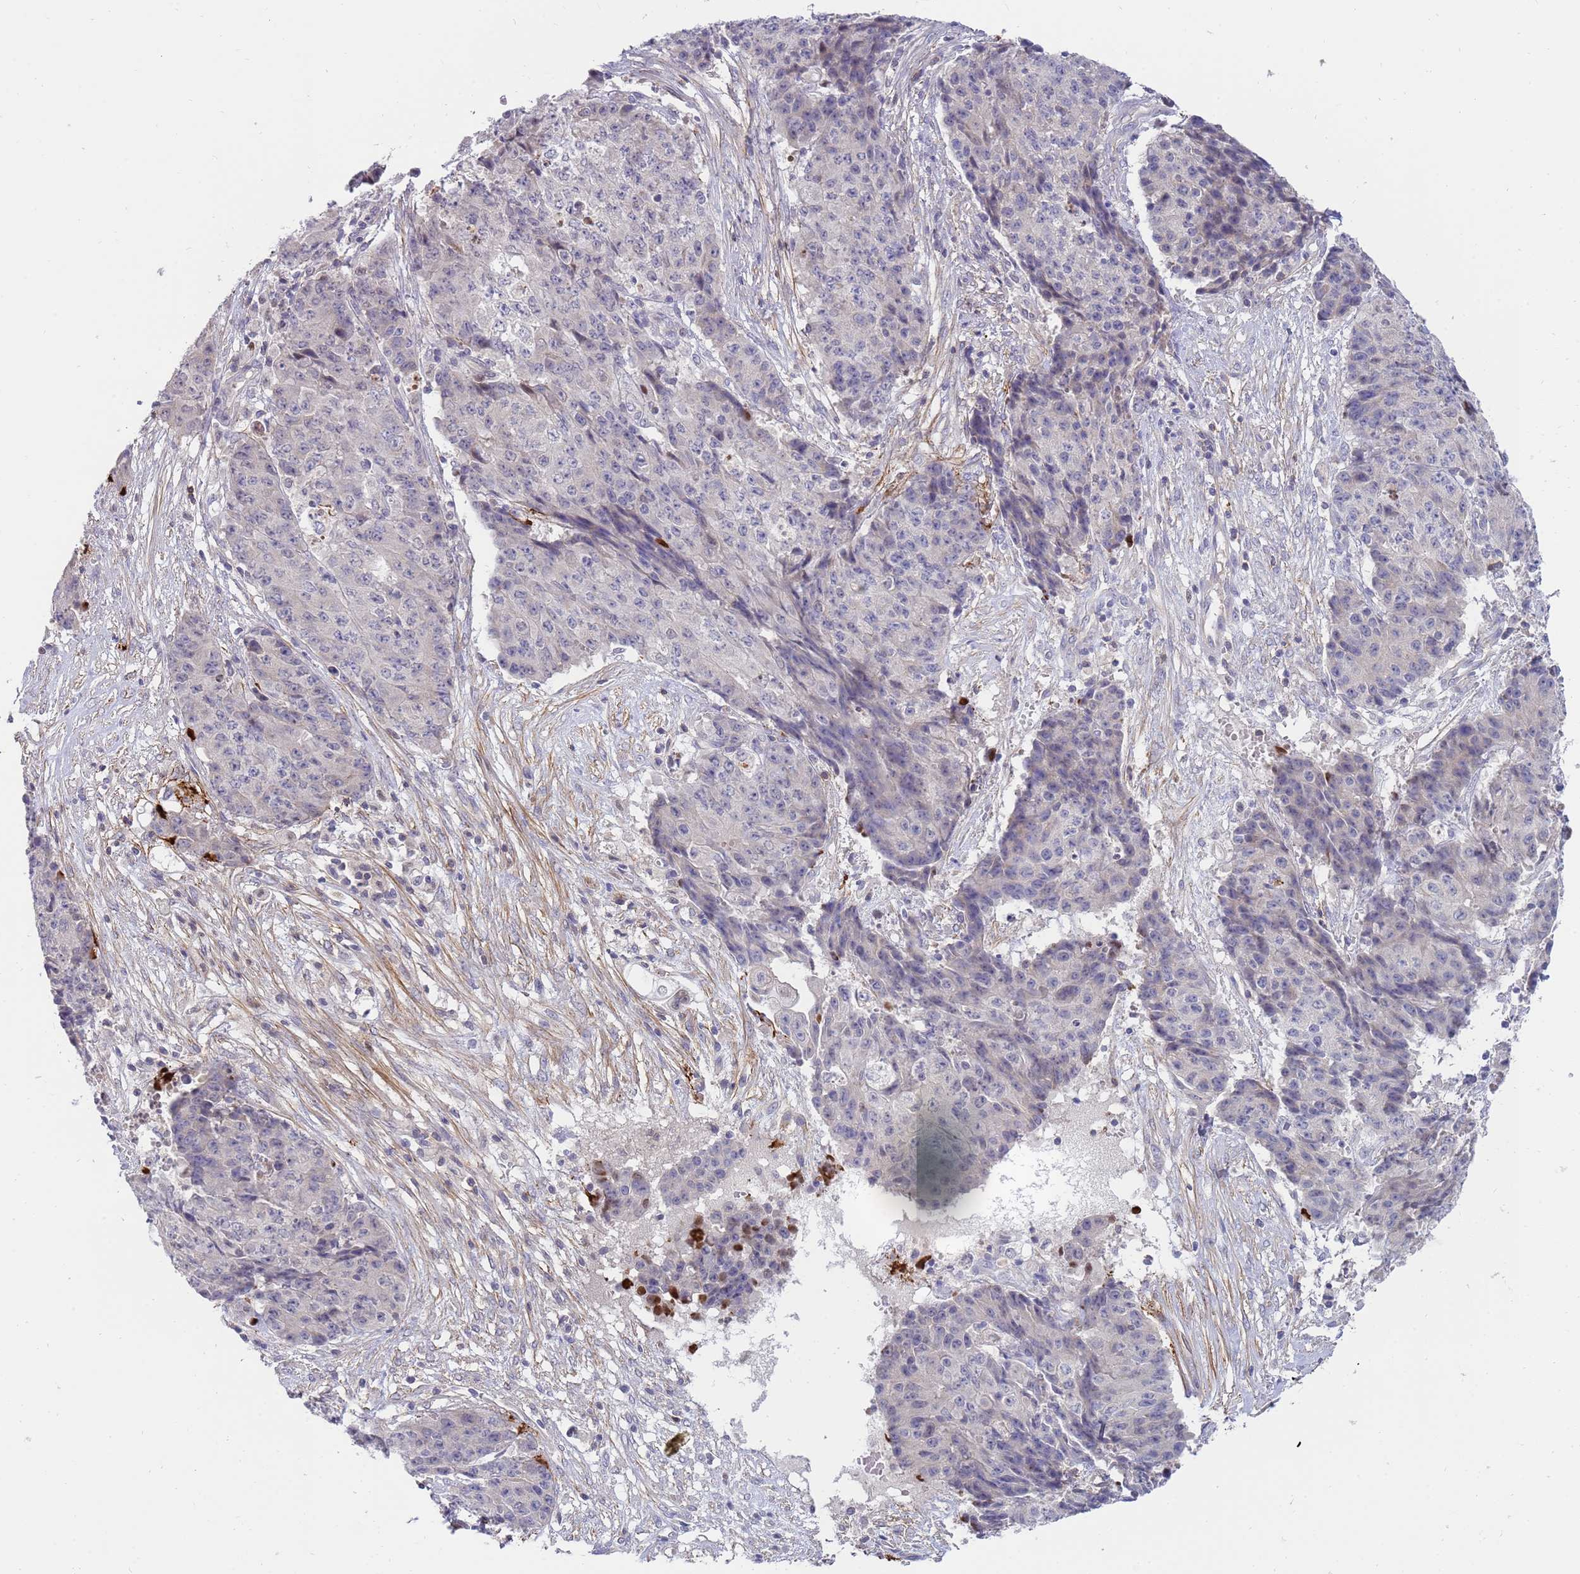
{"staining": {"intensity": "negative", "quantity": "none", "location": "none"}, "tissue": "ovarian cancer", "cell_type": "Tumor cells", "image_type": "cancer", "snomed": [{"axis": "morphology", "description": "Carcinoma, endometroid"}, {"axis": "topography", "description": "Ovary"}], "caption": "IHC photomicrograph of neoplastic tissue: endometroid carcinoma (ovarian) stained with DAB shows no significant protein expression in tumor cells.", "gene": "STK25", "patient": {"sex": "female", "age": 42}}